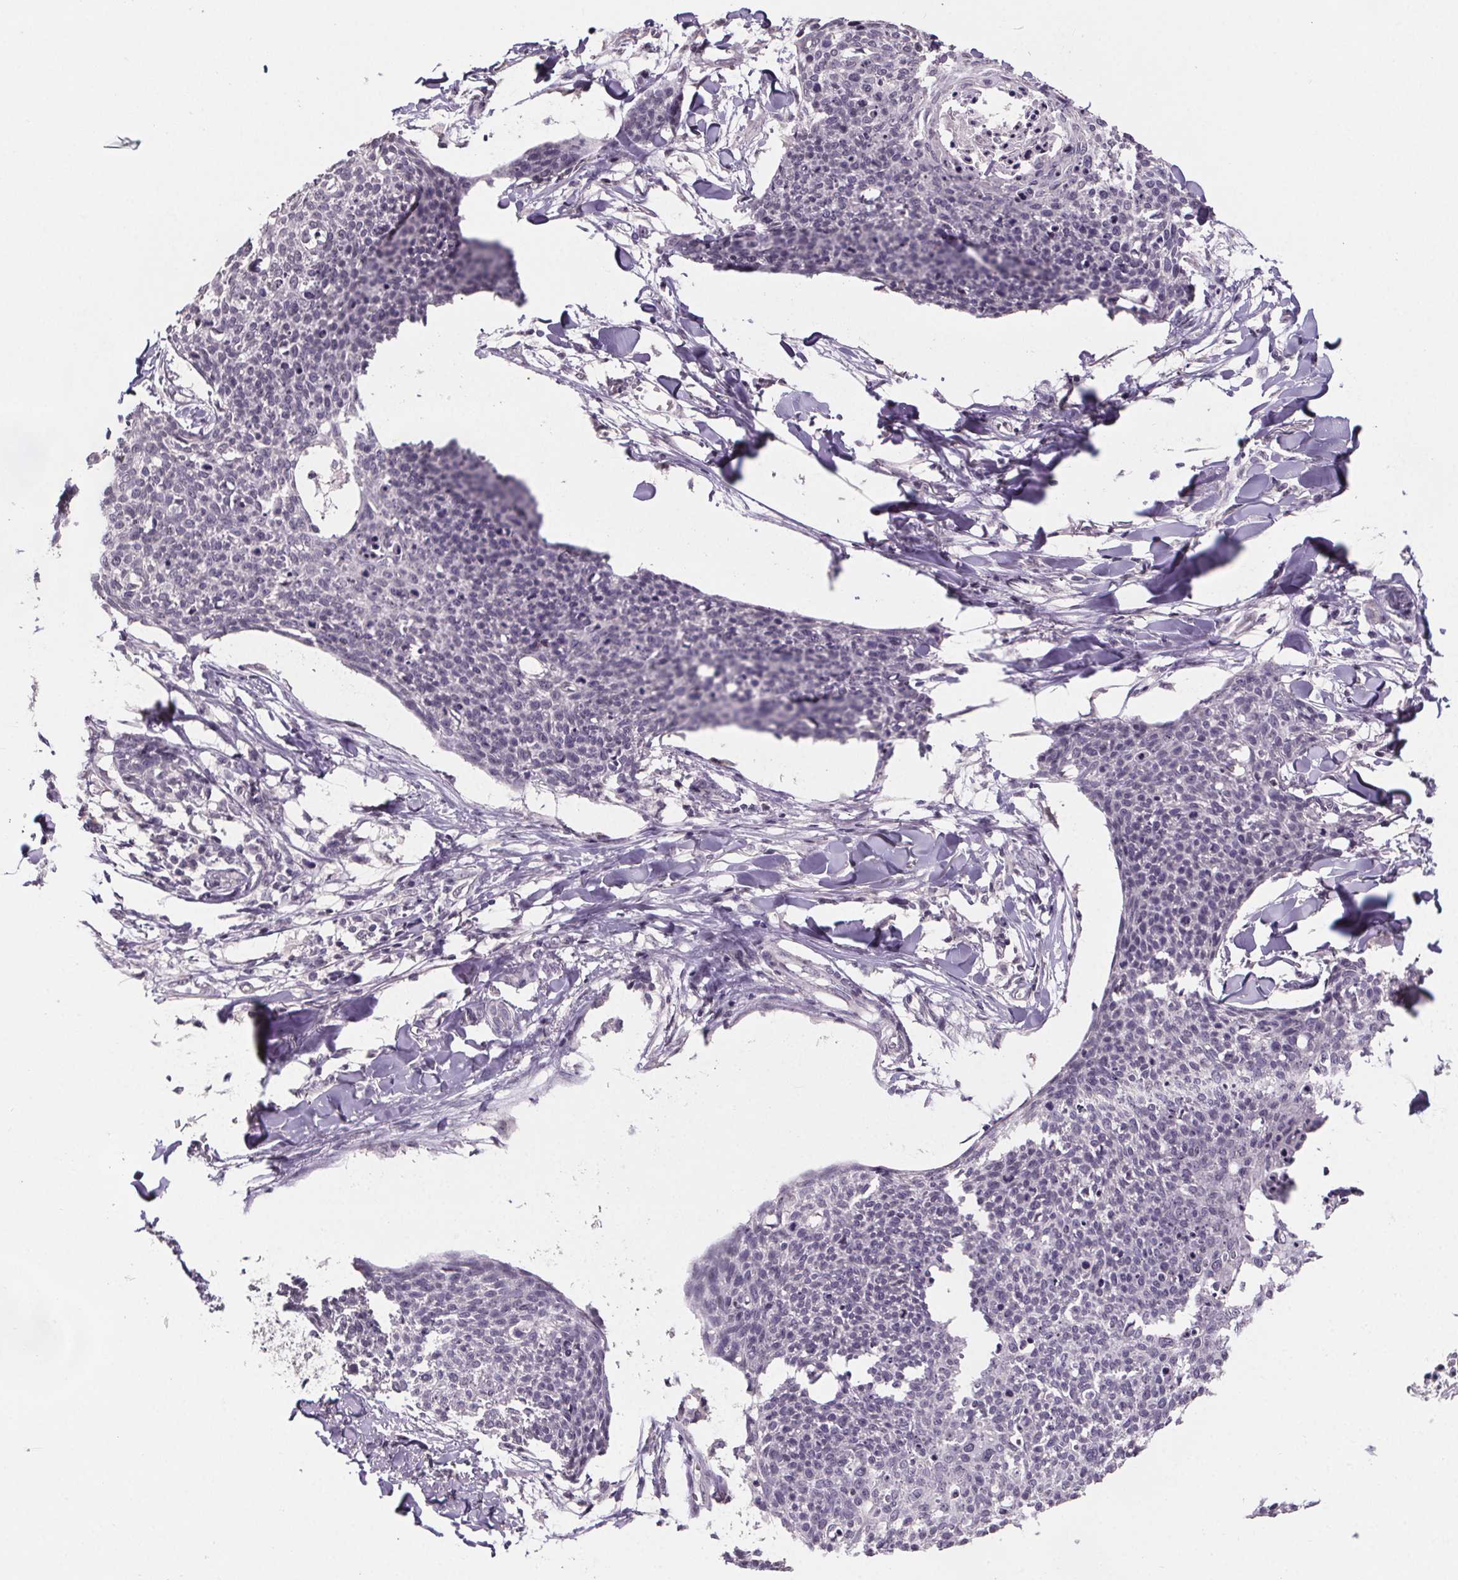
{"staining": {"intensity": "negative", "quantity": "none", "location": "none"}, "tissue": "skin cancer", "cell_type": "Tumor cells", "image_type": "cancer", "snomed": [{"axis": "morphology", "description": "Squamous cell carcinoma, NOS"}, {"axis": "topography", "description": "Skin"}, {"axis": "topography", "description": "Vulva"}], "caption": "There is no significant expression in tumor cells of squamous cell carcinoma (skin).", "gene": "NKX6-1", "patient": {"sex": "female", "age": 75}}